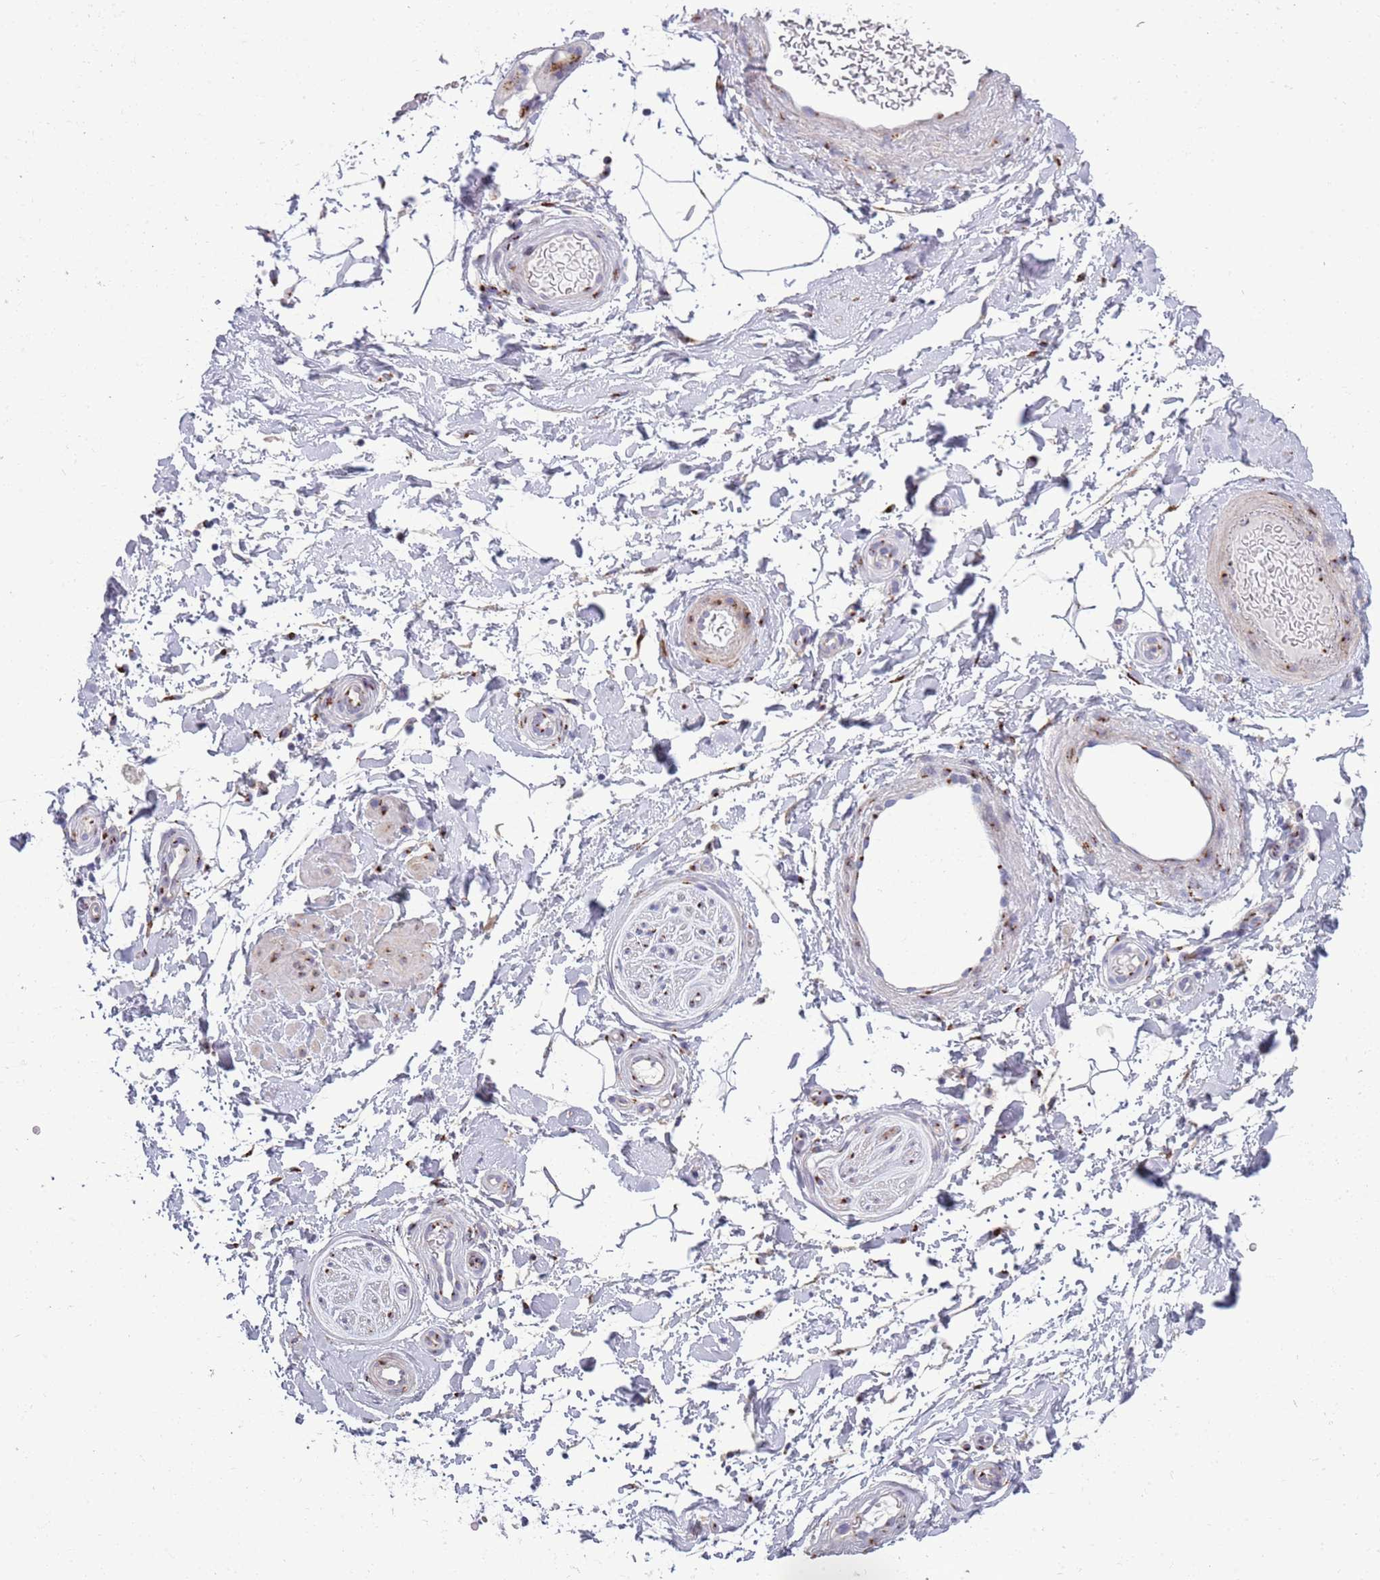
{"staining": {"intensity": "negative", "quantity": "none", "location": "none"}, "tissue": "adipose tissue", "cell_type": "Adipocytes", "image_type": "normal", "snomed": [{"axis": "morphology", "description": "Normal tissue, NOS"}, {"axis": "topography", "description": "Soft tissue"}, {"axis": "topography", "description": "Adipose tissue"}, {"axis": "topography", "description": "Vascular tissue"}, {"axis": "topography", "description": "Peripheral nerve tissue"}], "caption": "DAB (3,3'-diaminobenzidine) immunohistochemical staining of normal human adipose tissue exhibits no significant positivity in adipocytes.", "gene": "ACSBG1", "patient": {"sex": "male", "age": 74}}